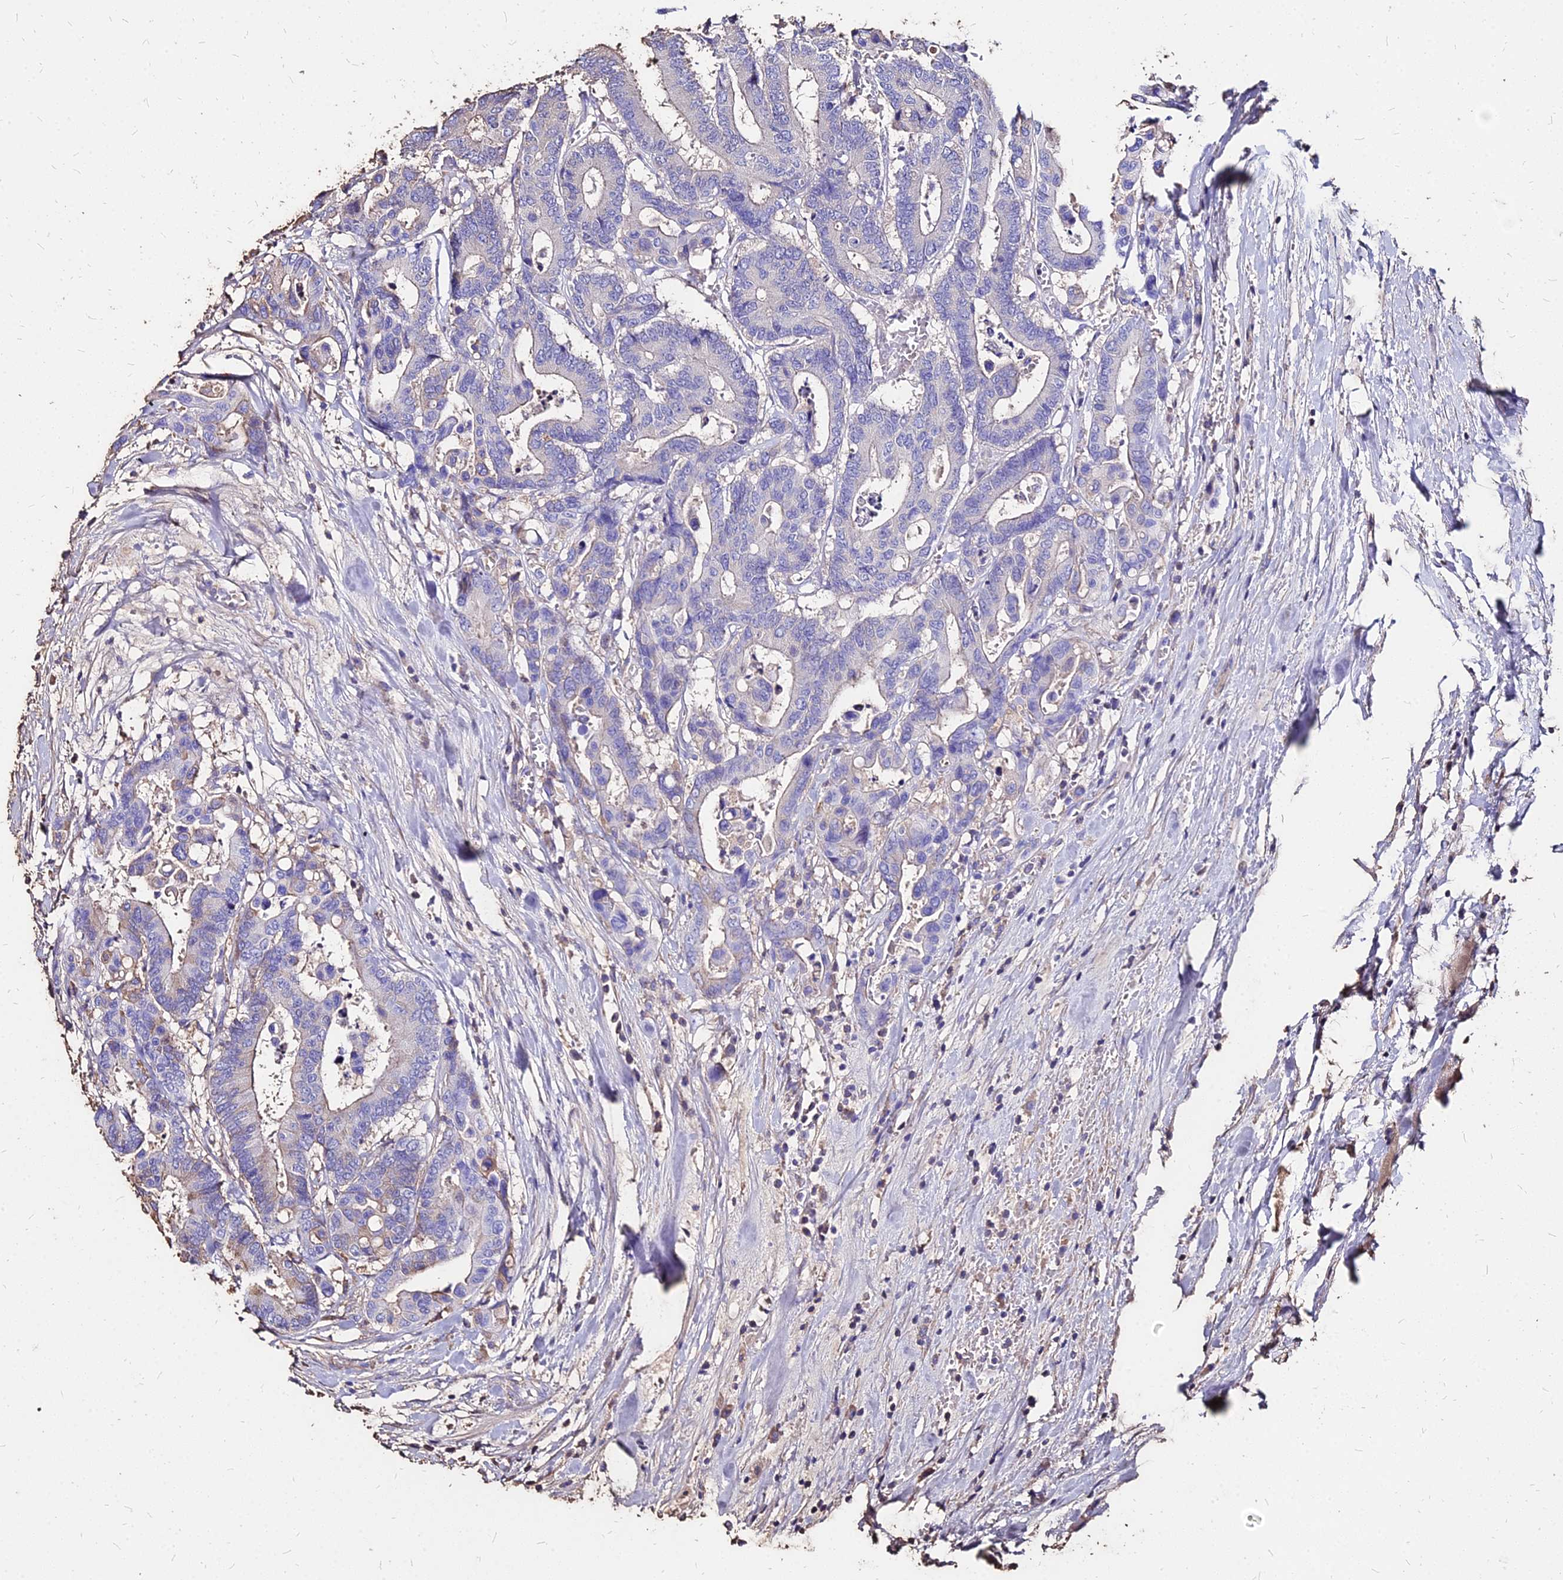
{"staining": {"intensity": "weak", "quantity": "<25%", "location": "cytoplasmic/membranous"}, "tissue": "colorectal cancer", "cell_type": "Tumor cells", "image_type": "cancer", "snomed": [{"axis": "morphology", "description": "Normal tissue, NOS"}, {"axis": "morphology", "description": "Adenocarcinoma, NOS"}, {"axis": "topography", "description": "Colon"}], "caption": "Immunohistochemical staining of colorectal cancer (adenocarcinoma) reveals no significant positivity in tumor cells.", "gene": "NME5", "patient": {"sex": "male", "age": 82}}